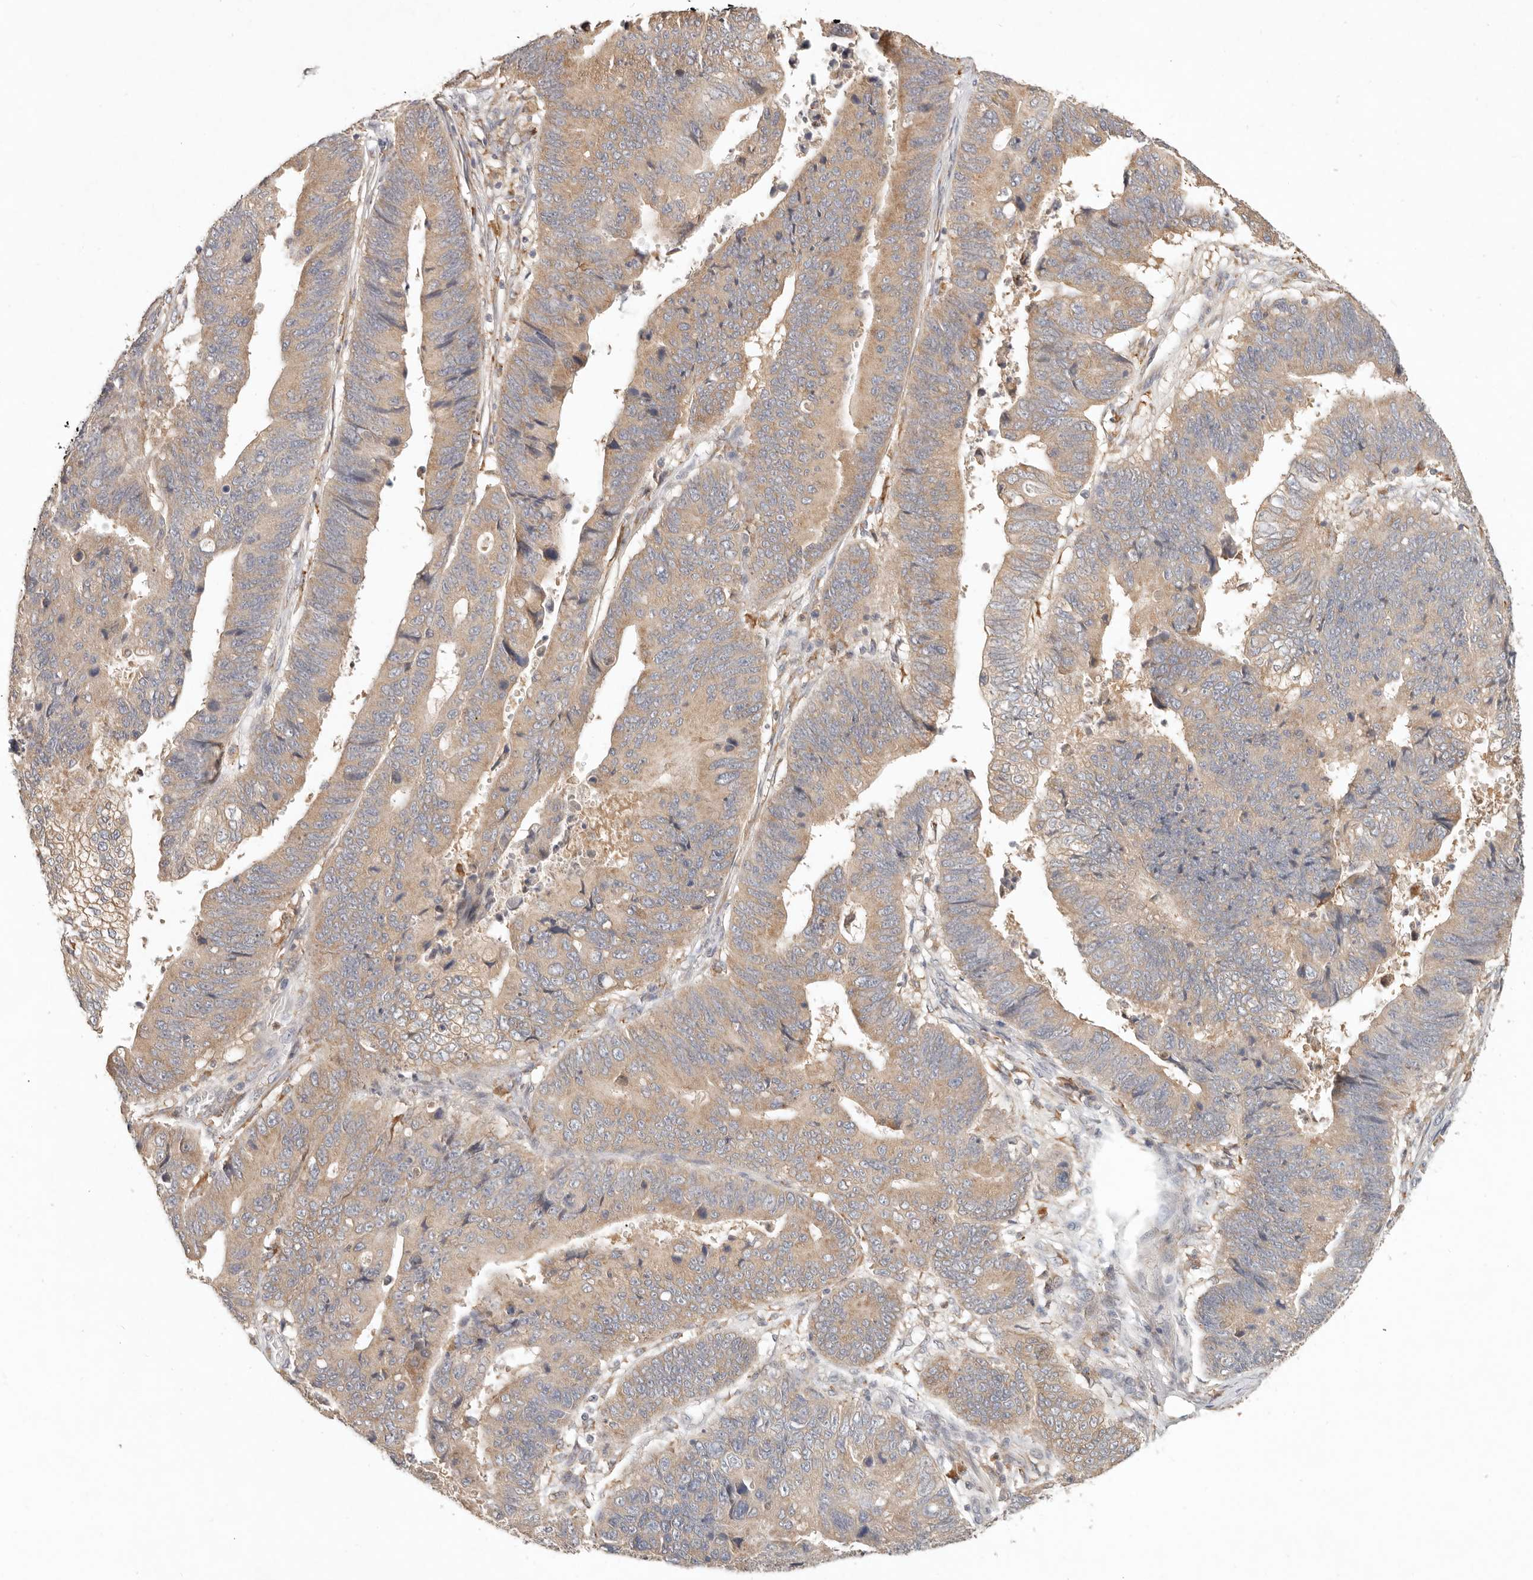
{"staining": {"intensity": "weak", "quantity": ">75%", "location": "cytoplasmic/membranous"}, "tissue": "stomach cancer", "cell_type": "Tumor cells", "image_type": "cancer", "snomed": [{"axis": "morphology", "description": "Adenocarcinoma, NOS"}, {"axis": "topography", "description": "Stomach"}], "caption": "Stomach adenocarcinoma stained with DAB immunohistochemistry (IHC) demonstrates low levels of weak cytoplasmic/membranous staining in about >75% of tumor cells.", "gene": "ARHGEF10L", "patient": {"sex": "male", "age": 59}}